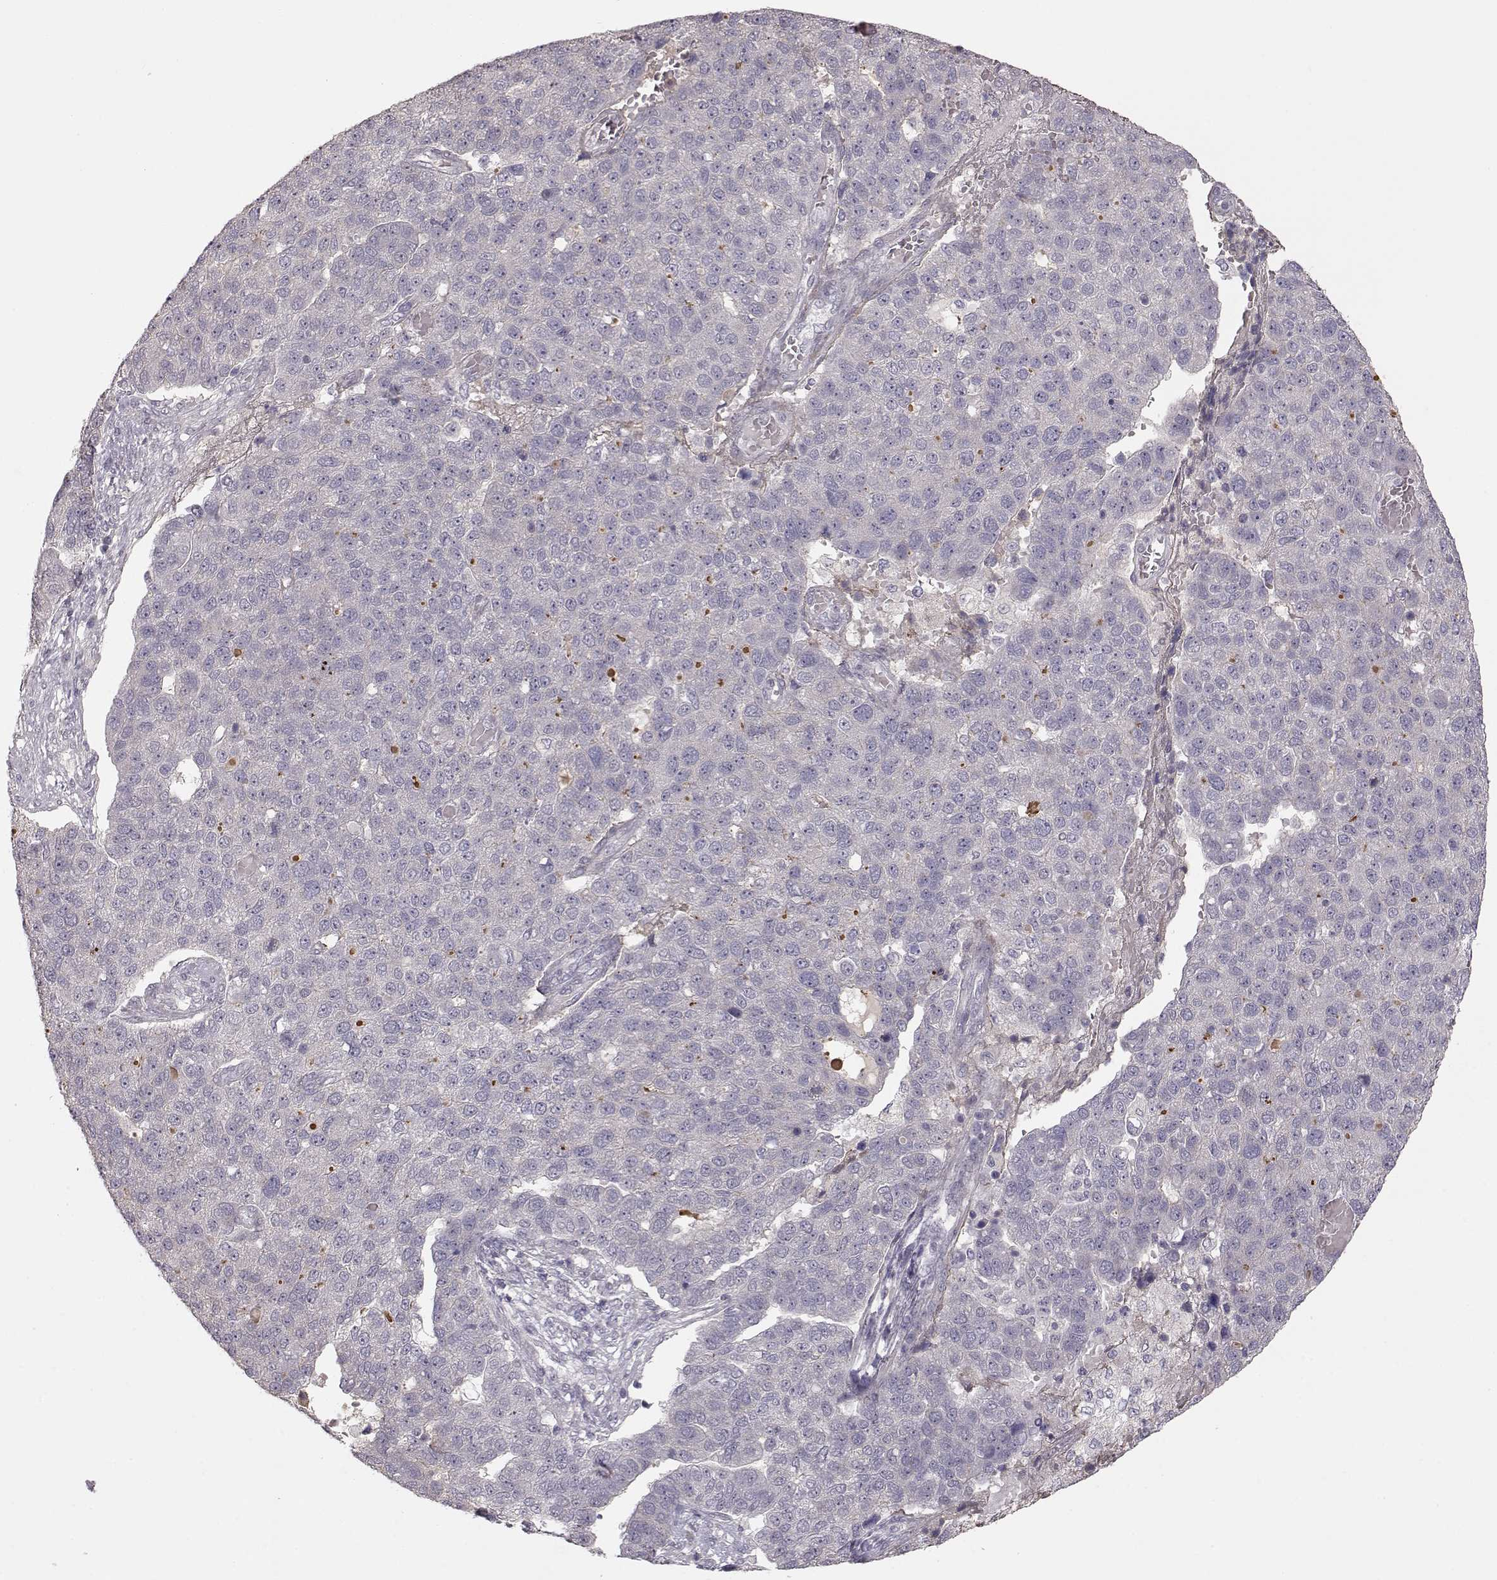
{"staining": {"intensity": "negative", "quantity": "none", "location": "none"}, "tissue": "pancreatic cancer", "cell_type": "Tumor cells", "image_type": "cancer", "snomed": [{"axis": "morphology", "description": "Adenocarcinoma, NOS"}, {"axis": "topography", "description": "Pancreas"}], "caption": "Pancreatic cancer stained for a protein using immunohistochemistry displays no expression tumor cells.", "gene": "PNMT", "patient": {"sex": "female", "age": 61}}